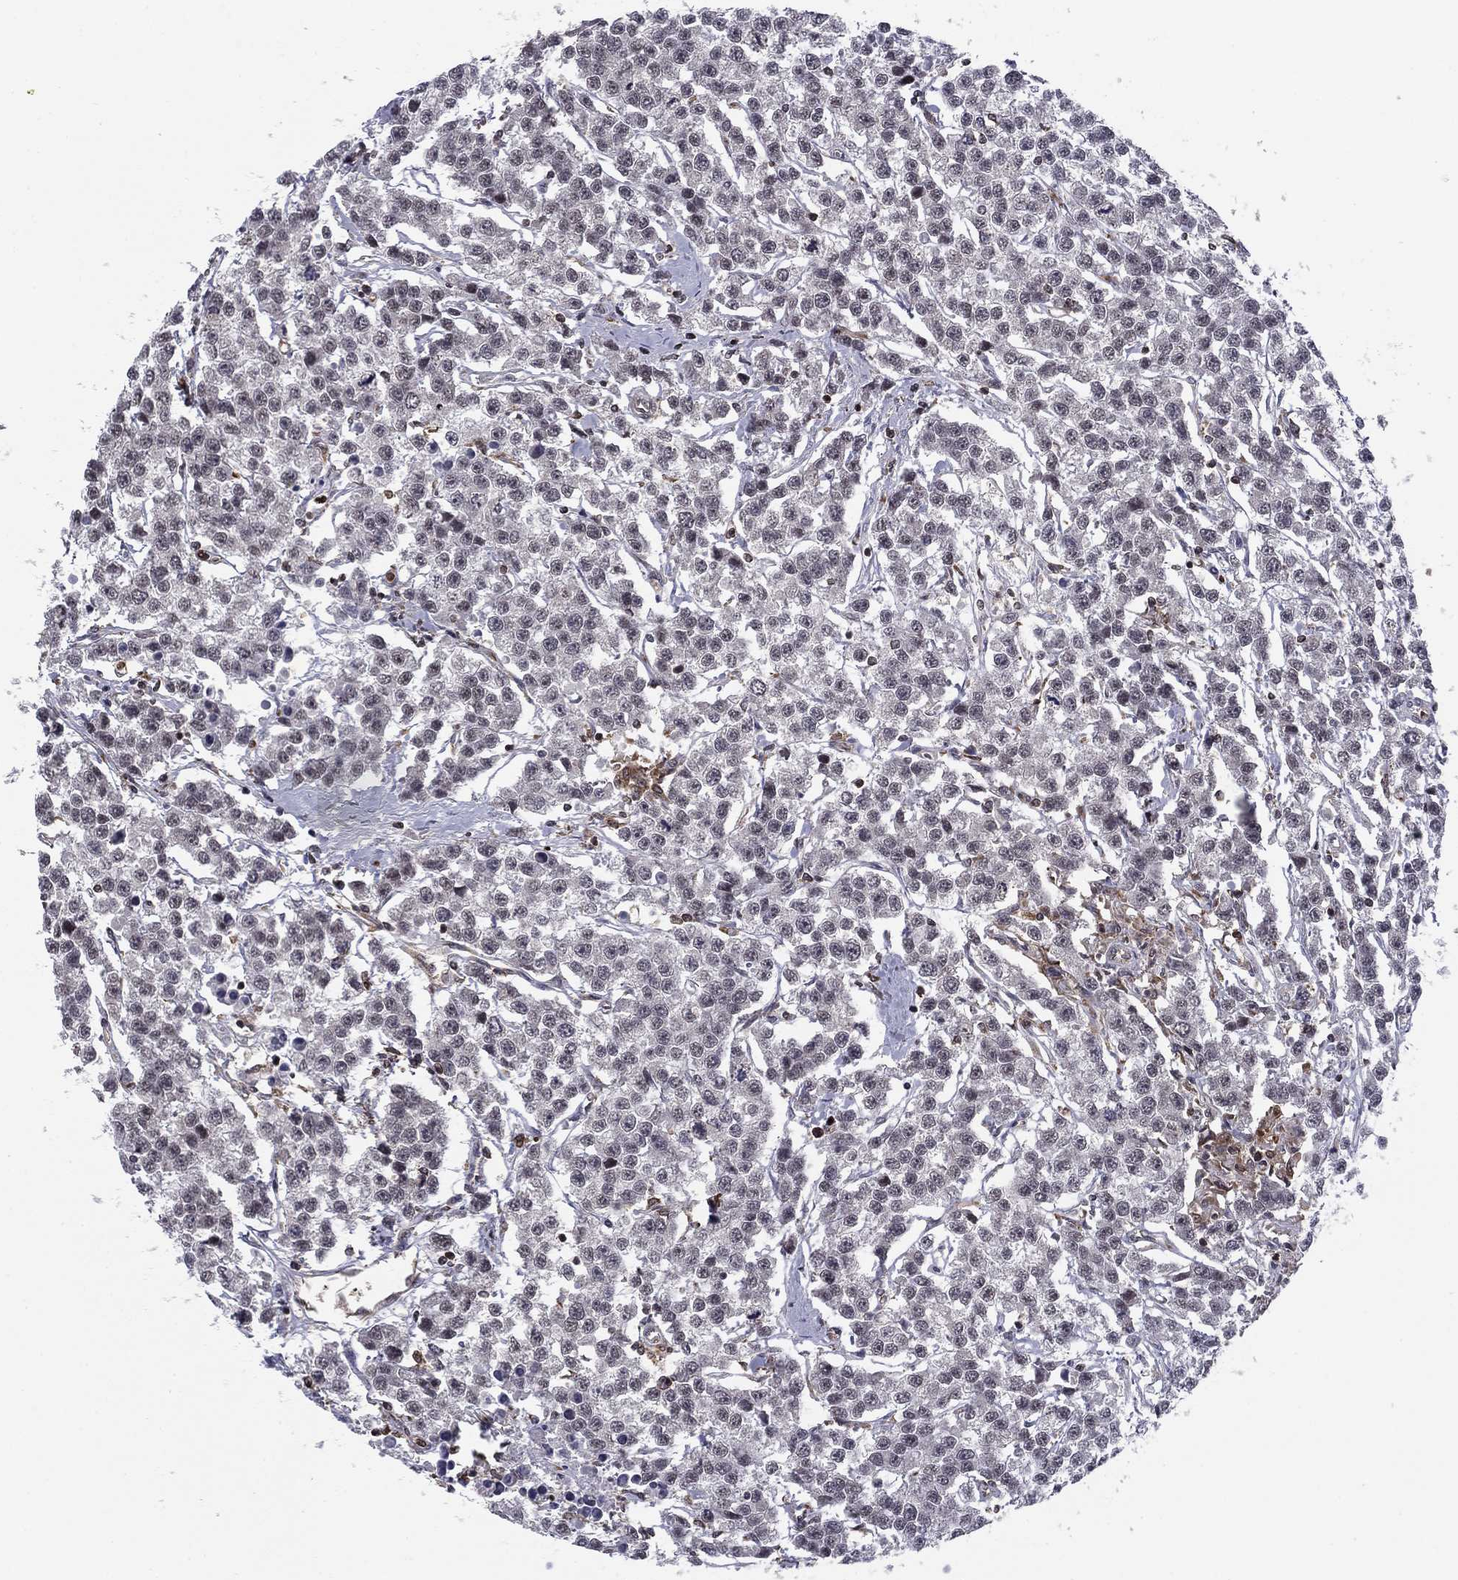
{"staining": {"intensity": "negative", "quantity": "none", "location": "none"}, "tissue": "testis cancer", "cell_type": "Tumor cells", "image_type": "cancer", "snomed": [{"axis": "morphology", "description": "Seminoma, NOS"}, {"axis": "topography", "description": "Testis"}], "caption": "The photomicrograph demonstrates no staining of tumor cells in testis seminoma. The staining is performed using DAB (3,3'-diaminobenzidine) brown chromogen with nuclei counter-stained in using hematoxylin.", "gene": "PLCB2", "patient": {"sex": "male", "age": 59}}